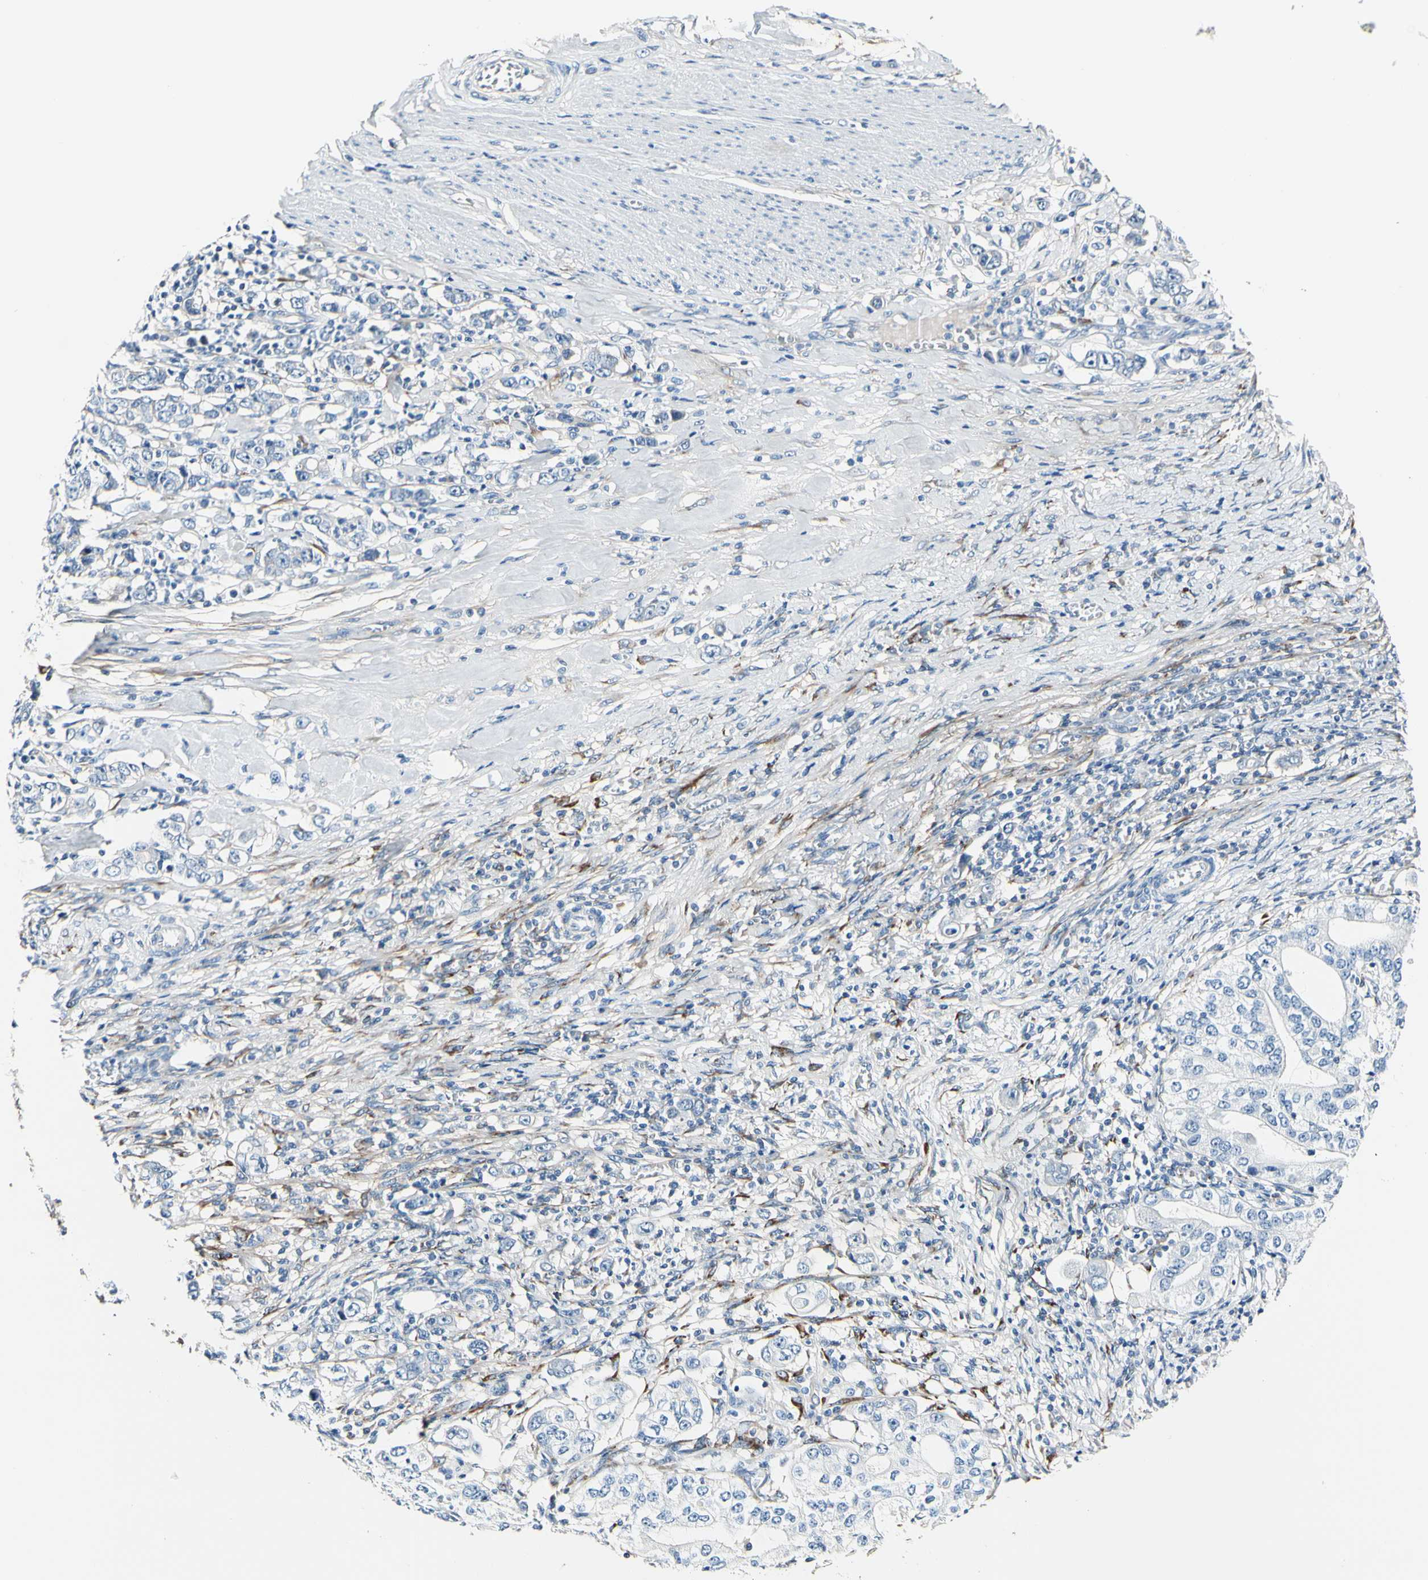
{"staining": {"intensity": "negative", "quantity": "none", "location": "none"}, "tissue": "stomach cancer", "cell_type": "Tumor cells", "image_type": "cancer", "snomed": [{"axis": "morphology", "description": "Adenocarcinoma, NOS"}, {"axis": "topography", "description": "Stomach, lower"}], "caption": "This is a histopathology image of IHC staining of stomach cancer, which shows no expression in tumor cells.", "gene": "COL6A3", "patient": {"sex": "female", "age": 72}}